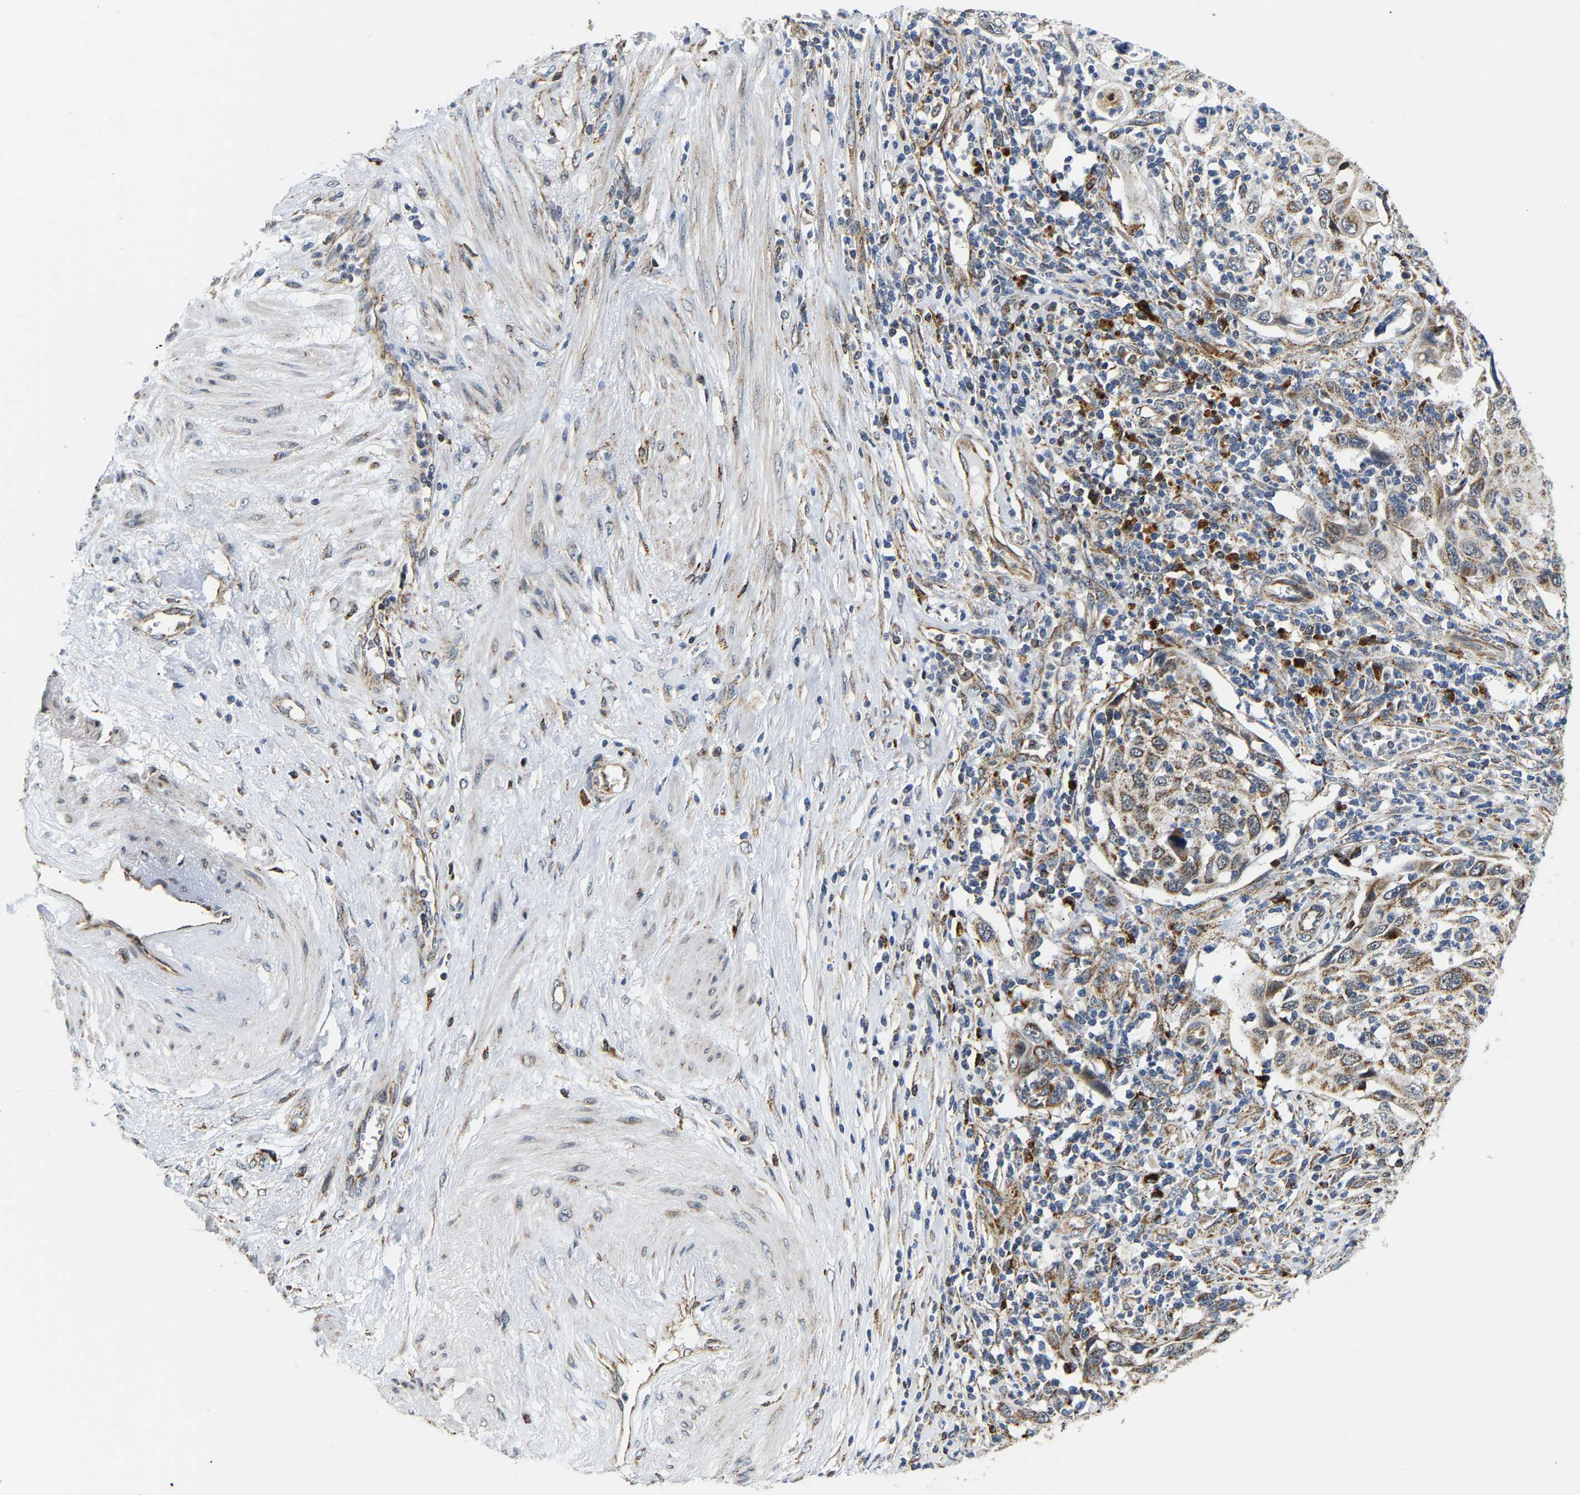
{"staining": {"intensity": "moderate", "quantity": "25%-75%", "location": "cytoplasmic/membranous"}, "tissue": "cervical cancer", "cell_type": "Tumor cells", "image_type": "cancer", "snomed": [{"axis": "morphology", "description": "Squamous cell carcinoma, NOS"}, {"axis": "topography", "description": "Cervix"}], "caption": "Tumor cells exhibit moderate cytoplasmic/membranous staining in approximately 25%-75% of cells in cervical squamous cell carcinoma.", "gene": "GIMAP7", "patient": {"sex": "female", "age": 70}}